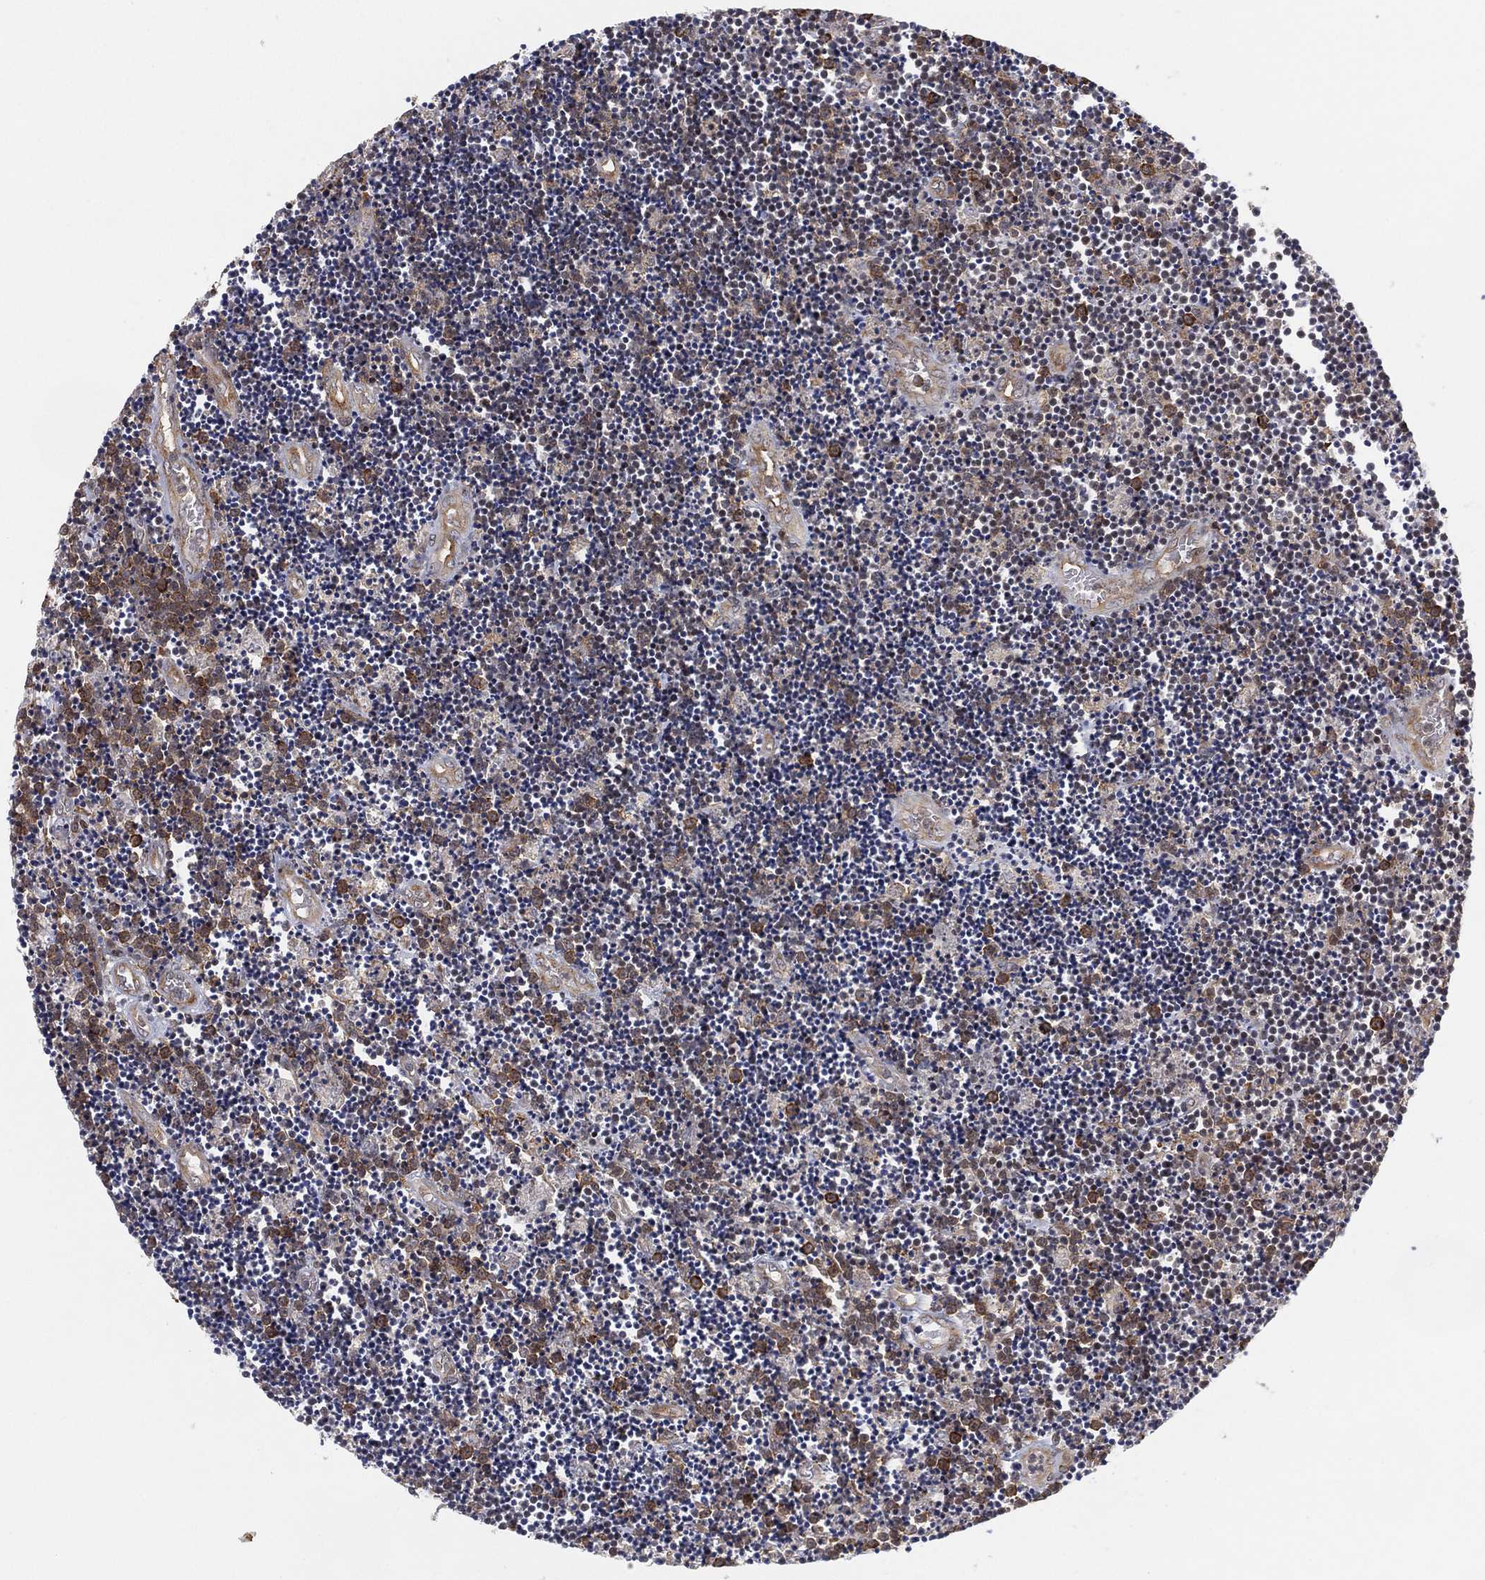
{"staining": {"intensity": "moderate", "quantity": "<25%", "location": "cytoplasmic/membranous"}, "tissue": "lymphoma", "cell_type": "Tumor cells", "image_type": "cancer", "snomed": [{"axis": "morphology", "description": "Malignant lymphoma, non-Hodgkin's type, Low grade"}, {"axis": "topography", "description": "Brain"}], "caption": "Low-grade malignant lymphoma, non-Hodgkin's type stained with IHC shows moderate cytoplasmic/membranous expression in approximately <25% of tumor cells.", "gene": "TMTC4", "patient": {"sex": "female", "age": 66}}